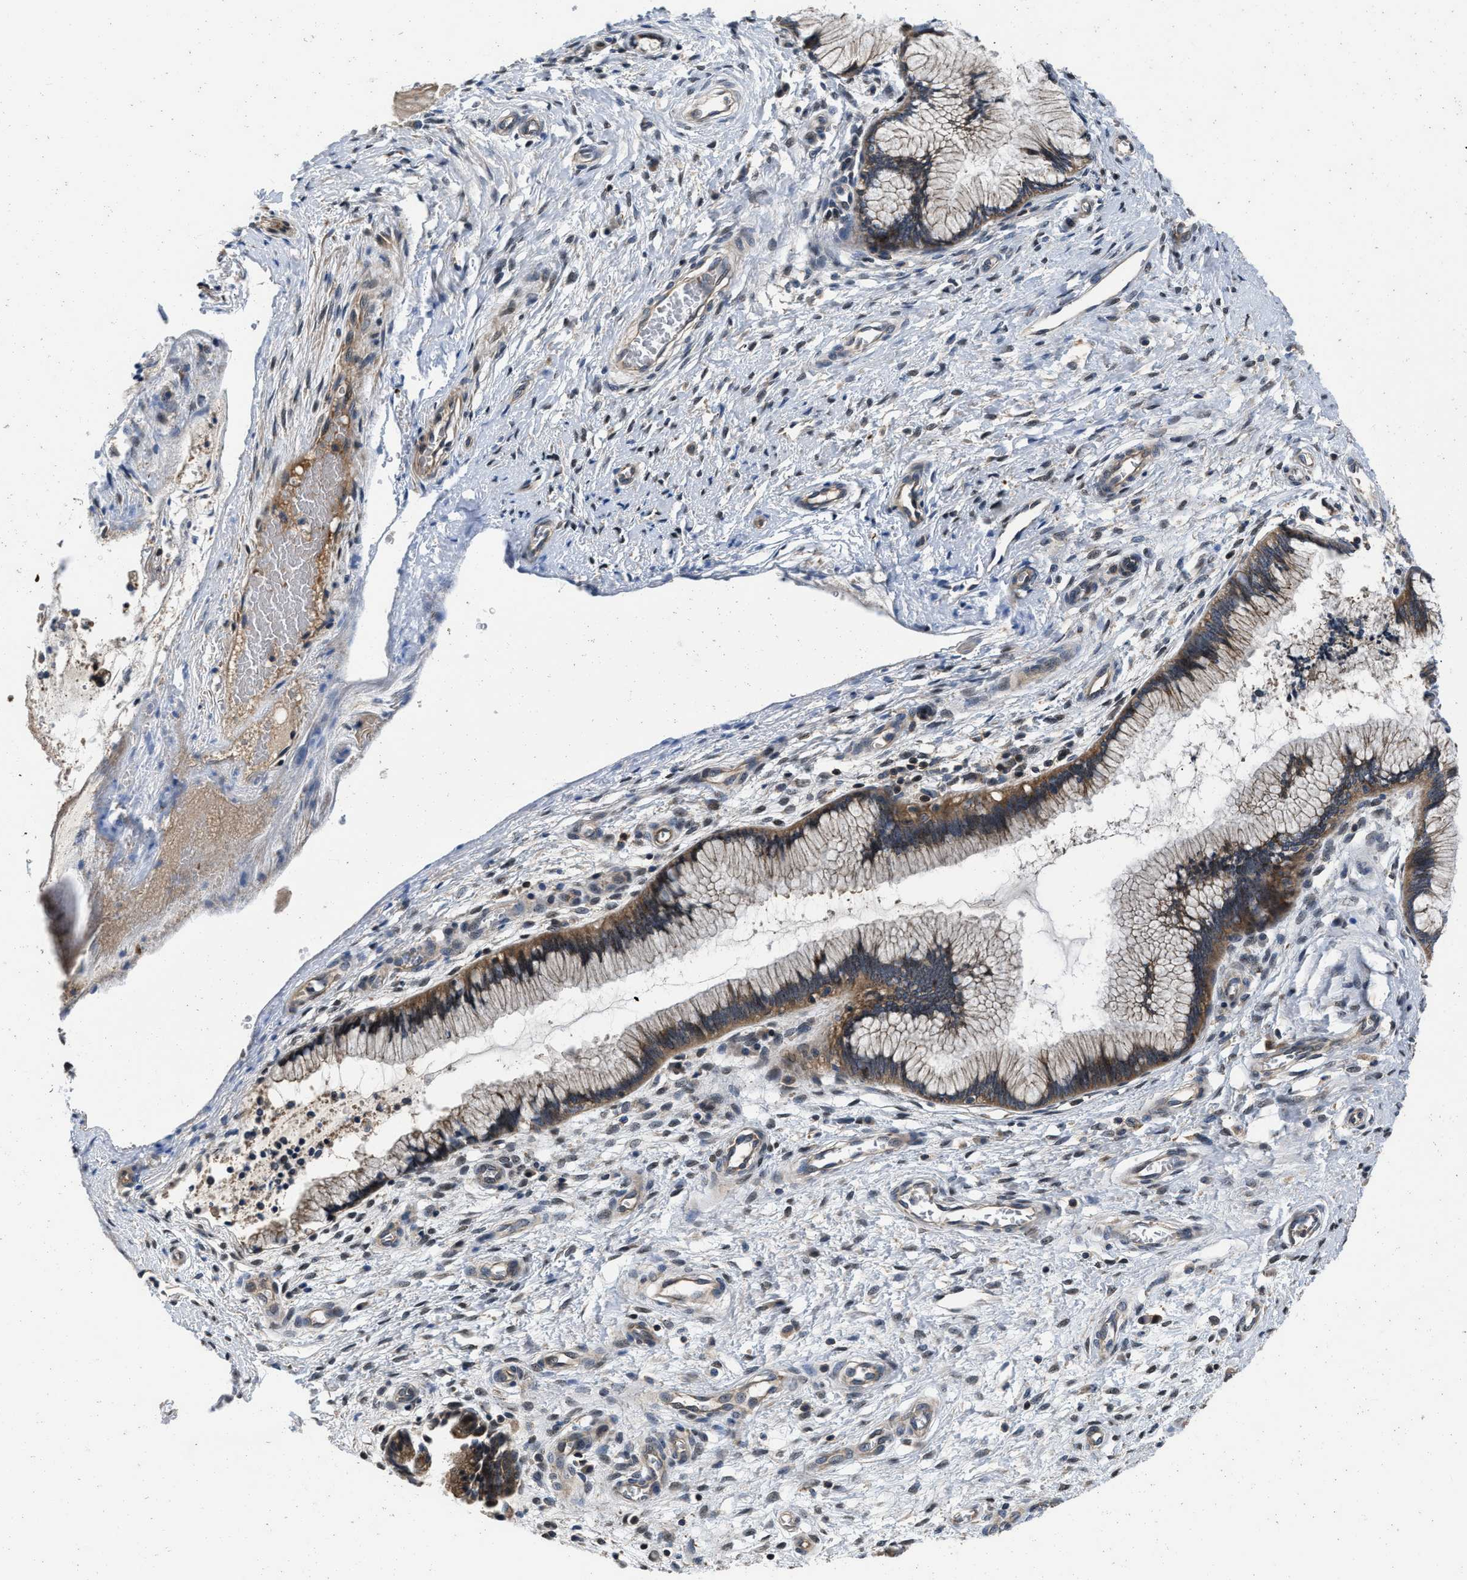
{"staining": {"intensity": "moderate", "quantity": ">75%", "location": "cytoplasmic/membranous"}, "tissue": "cervix", "cell_type": "Glandular cells", "image_type": "normal", "snomed": [{"axis": "morphology", "description": "Normal tissue, NOS"}, {"axis": "topography", "description": "Cervix"}], "caption": "IHC (DAB (3,3'-diaminobenzidine)) staining of unremarkable cervix reveals moderate cytoplasmic/membranous protein staining in approximately >75% of glandular cells. Immunohistochemistry stains the protein of interest in brown and the nuclei are stained blue.", "gene": "PRDM14", "patient": {"sex": "female", "age": 55}}